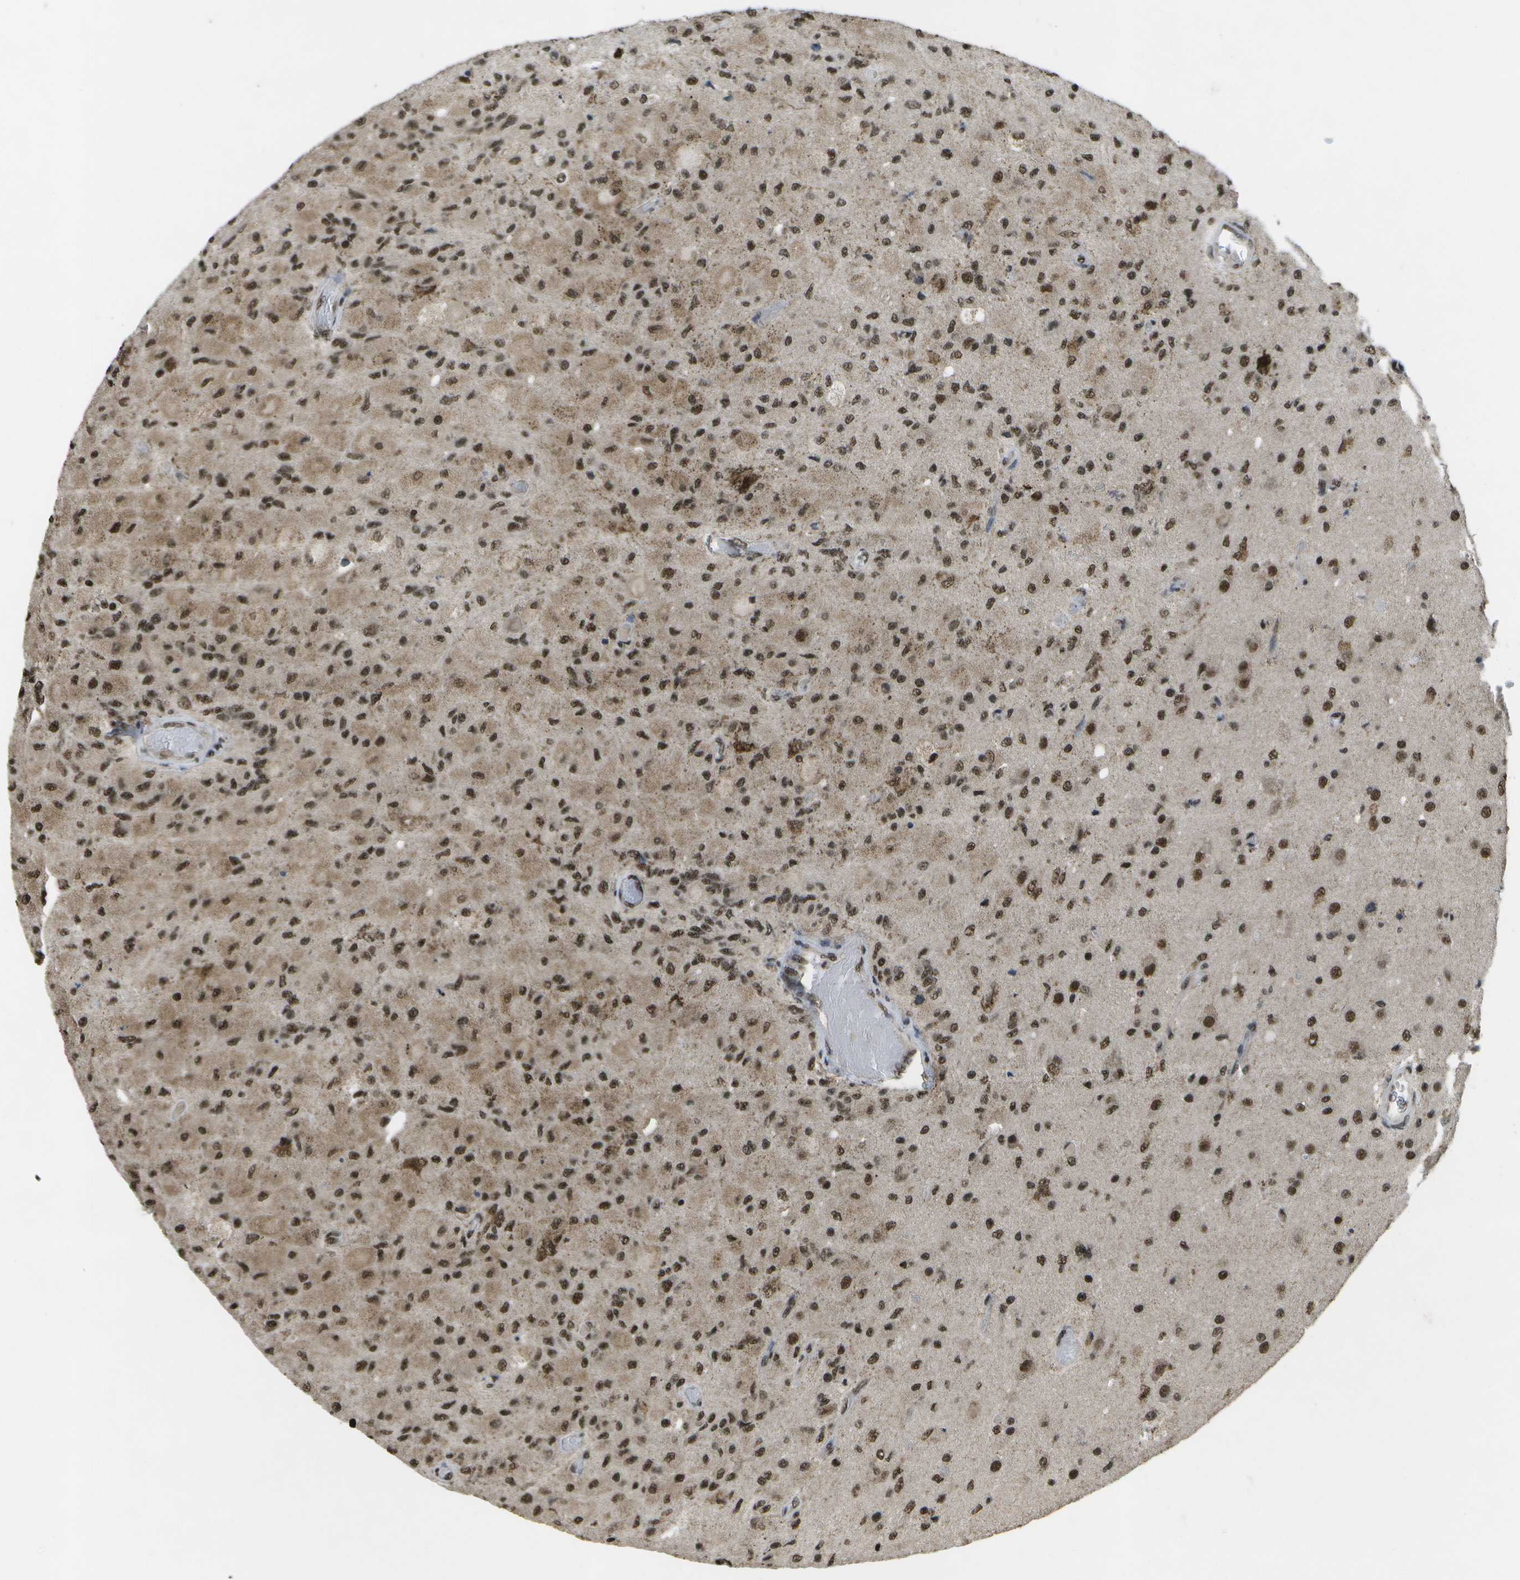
{"staining": {"intensity": "moderate", "quantity": ">75%", "location": "nuclear"}, "tissue": "glioma", "cell_type": "Tumor cells", "image_type": "cancer", "snomed": [{"axis": "morphology", "description": "Normal tissue, NOS"}, {"axis": "morphology", "description": "Glioma, malignant, High grade"}, {"axis": "topography", "description": "Cerebral cortex"}], "caption": "Brown immunohistochemical staining in human malignant glioma (high-grade) reveals moderate nuclear expression in approximately >75% of tumor cells.", "gene": "SPEN", "patient": {"sex": "male", "age": 77}}